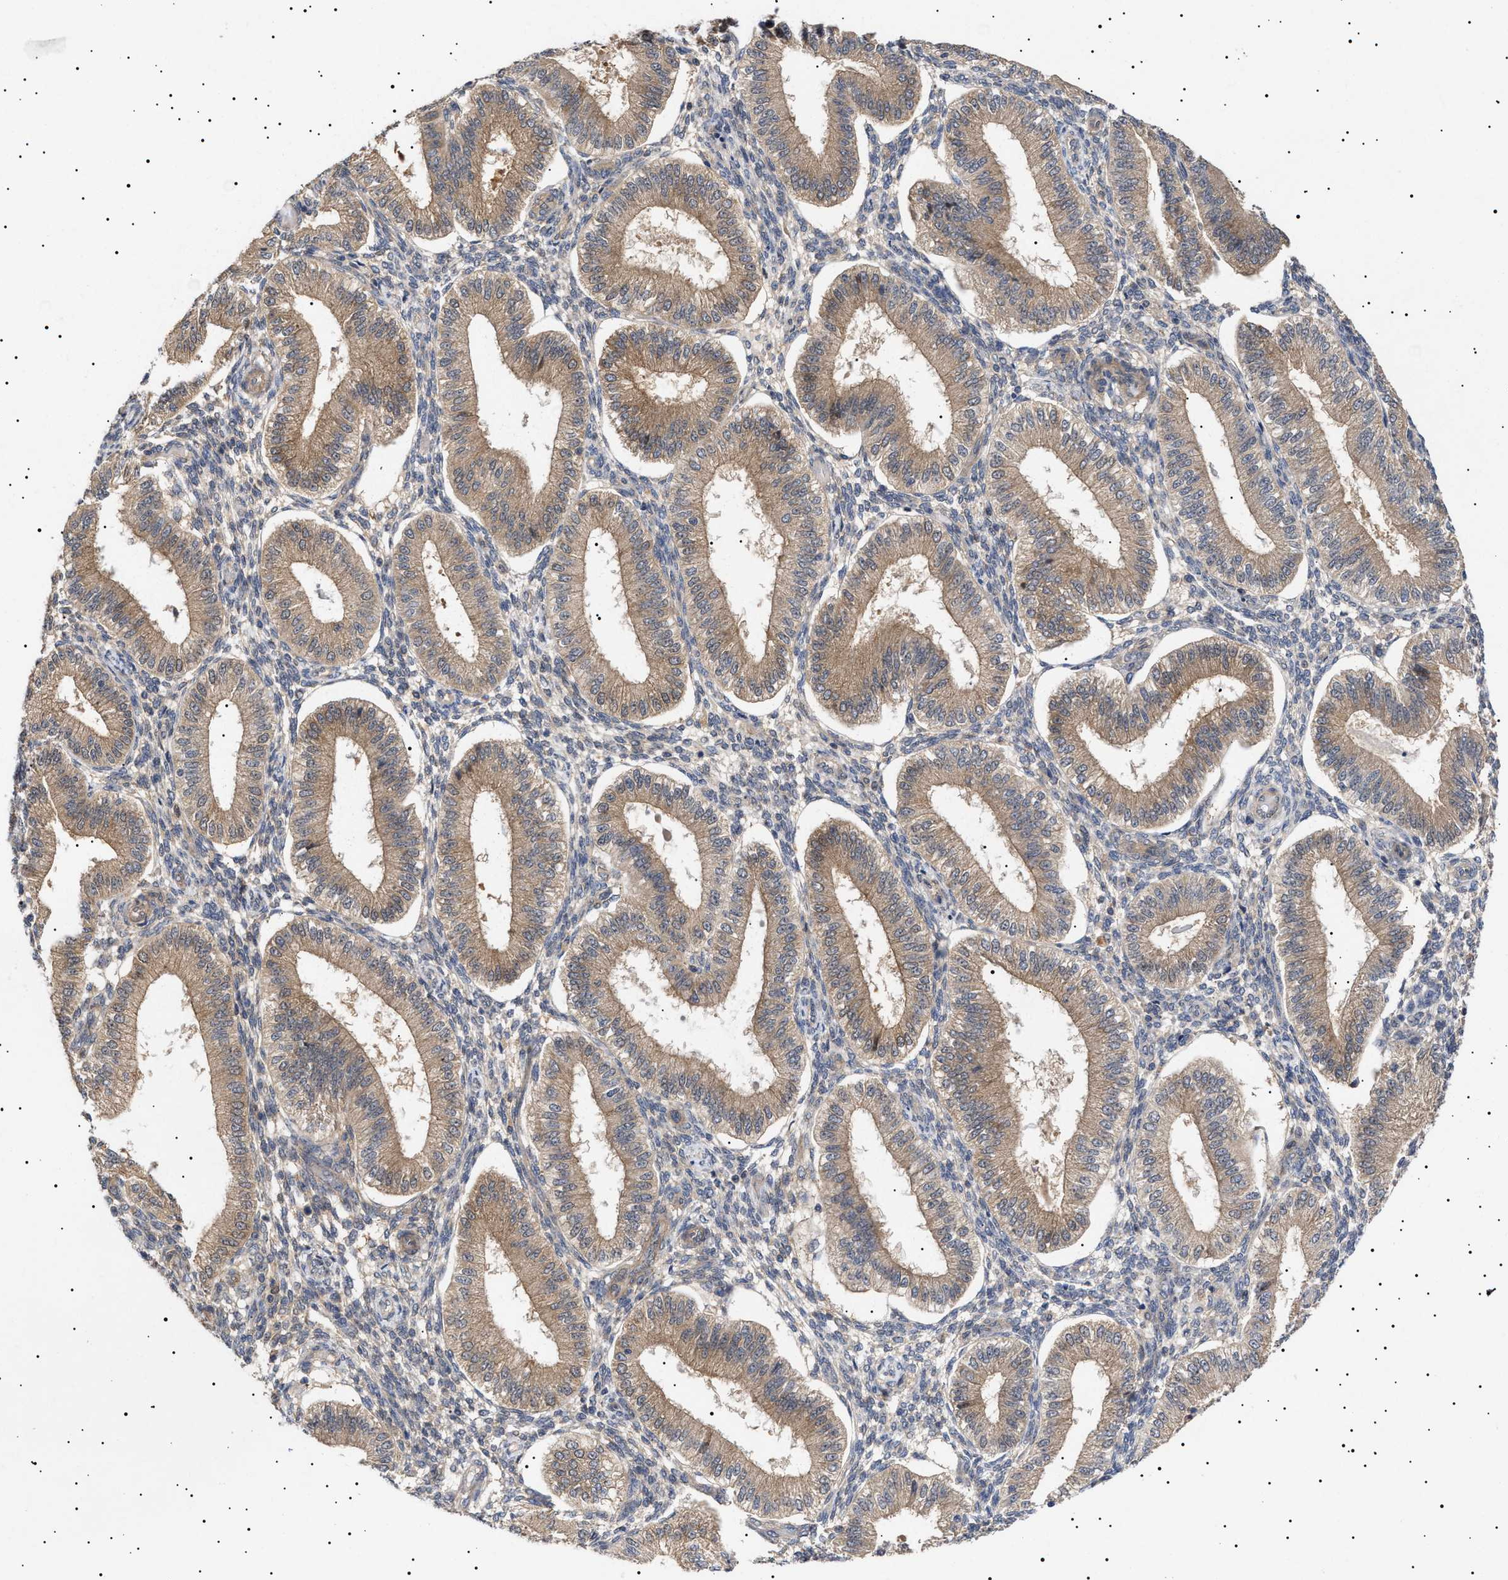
{"staining": {"intensity": "negative", "quantity": "none", "location": "none"}, "tissue": "endometrium", "cell_type": "Cells in endometrial stroma", "image_type": "normal", "snomed": [{"axis": "morphology", "description": "Normal tissue, NOS"}, {"axis": "topography", "description": "Endometrium"}], "caption": "This is a image of immunohistochemistry (IHC) staining of benign endometrium, which shows no positivity in cells in endometrial stroma.", "gene": "NPLOC4", "patient": {"sex": "female", "age": 39}}